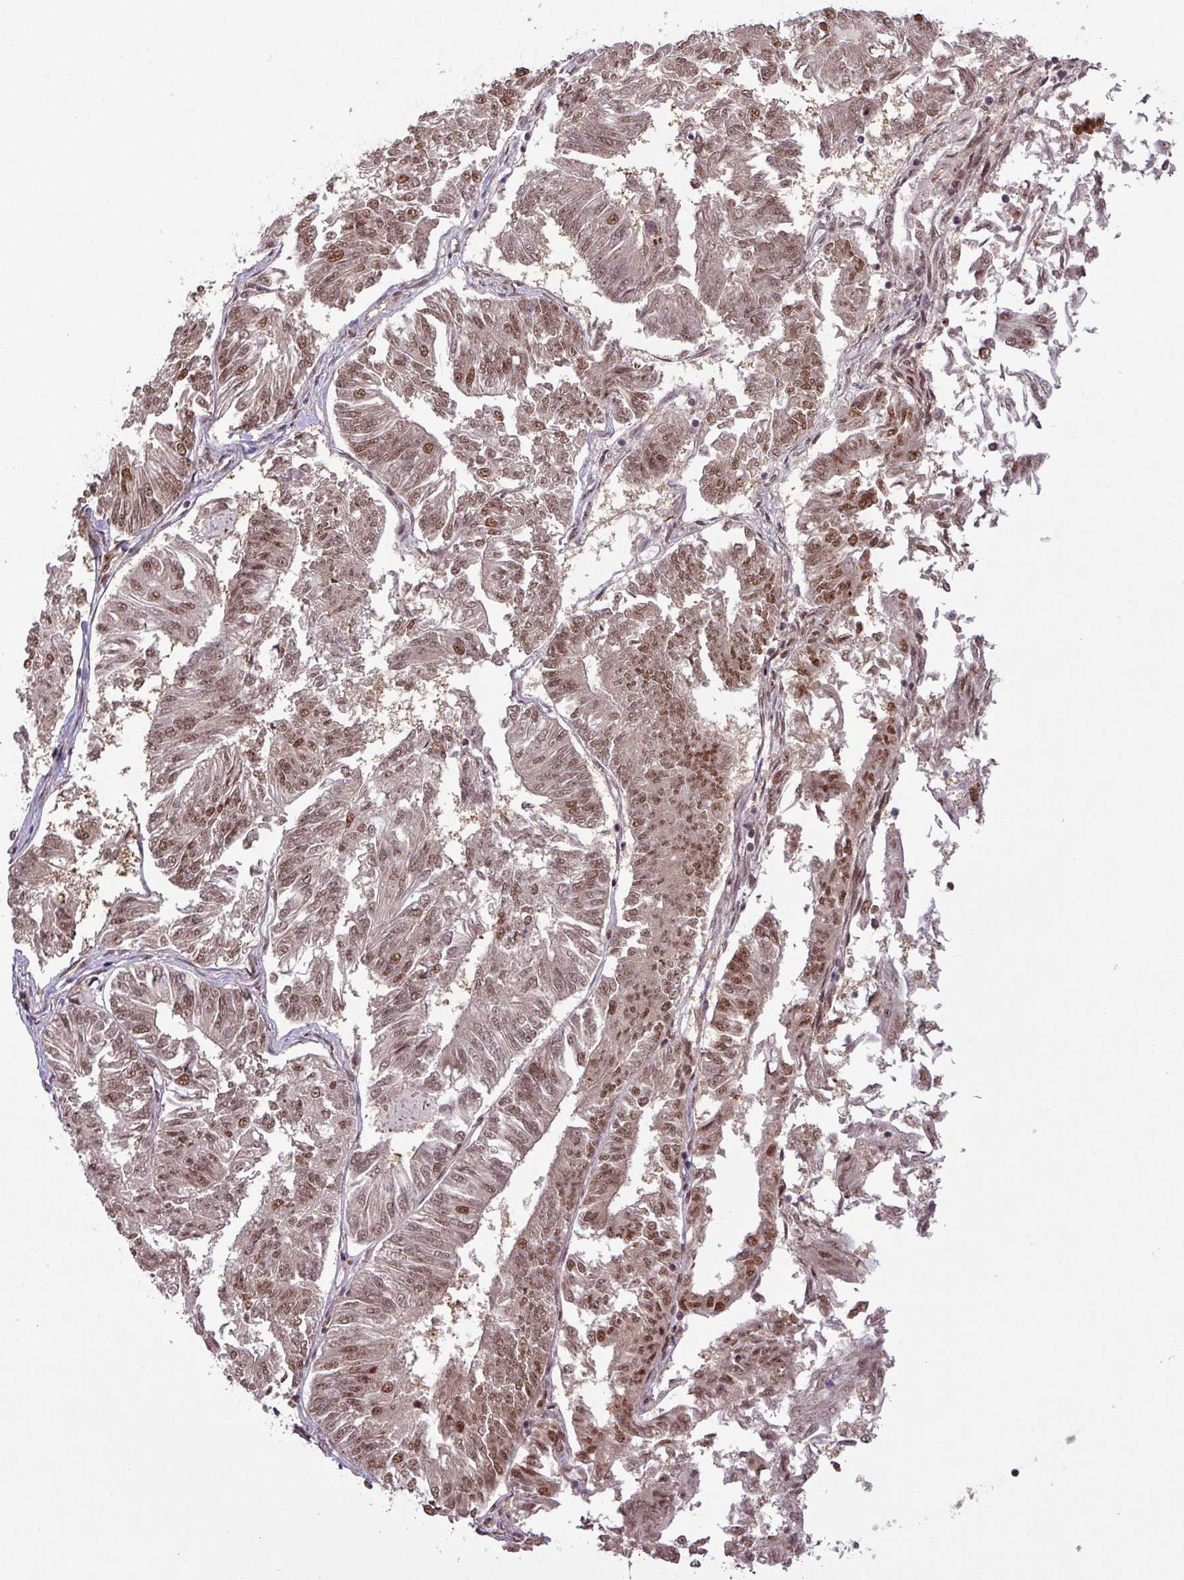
{"staining": {"intensity": "moderate", "quantity": ">75%", "location": "nuclear"}, "tissue": "endometrial cancer", "cell_type": "Tumor cells", "image_type": "cancer", "snomed": [{"axis": "morphology", "description": "Adenocarcinoma, NOS"}, {"axis": "topography", "description": "Endometrium"}], "caption": "A brown stain highlights moderate nuclear staining of a protein in human endometrial adenocarcinoma tumor cells. (Brightfield microscopy of DAB IHC at high magnification).", "gene": "SRSF2", "patient": {"sex": "female", "age": 58}}